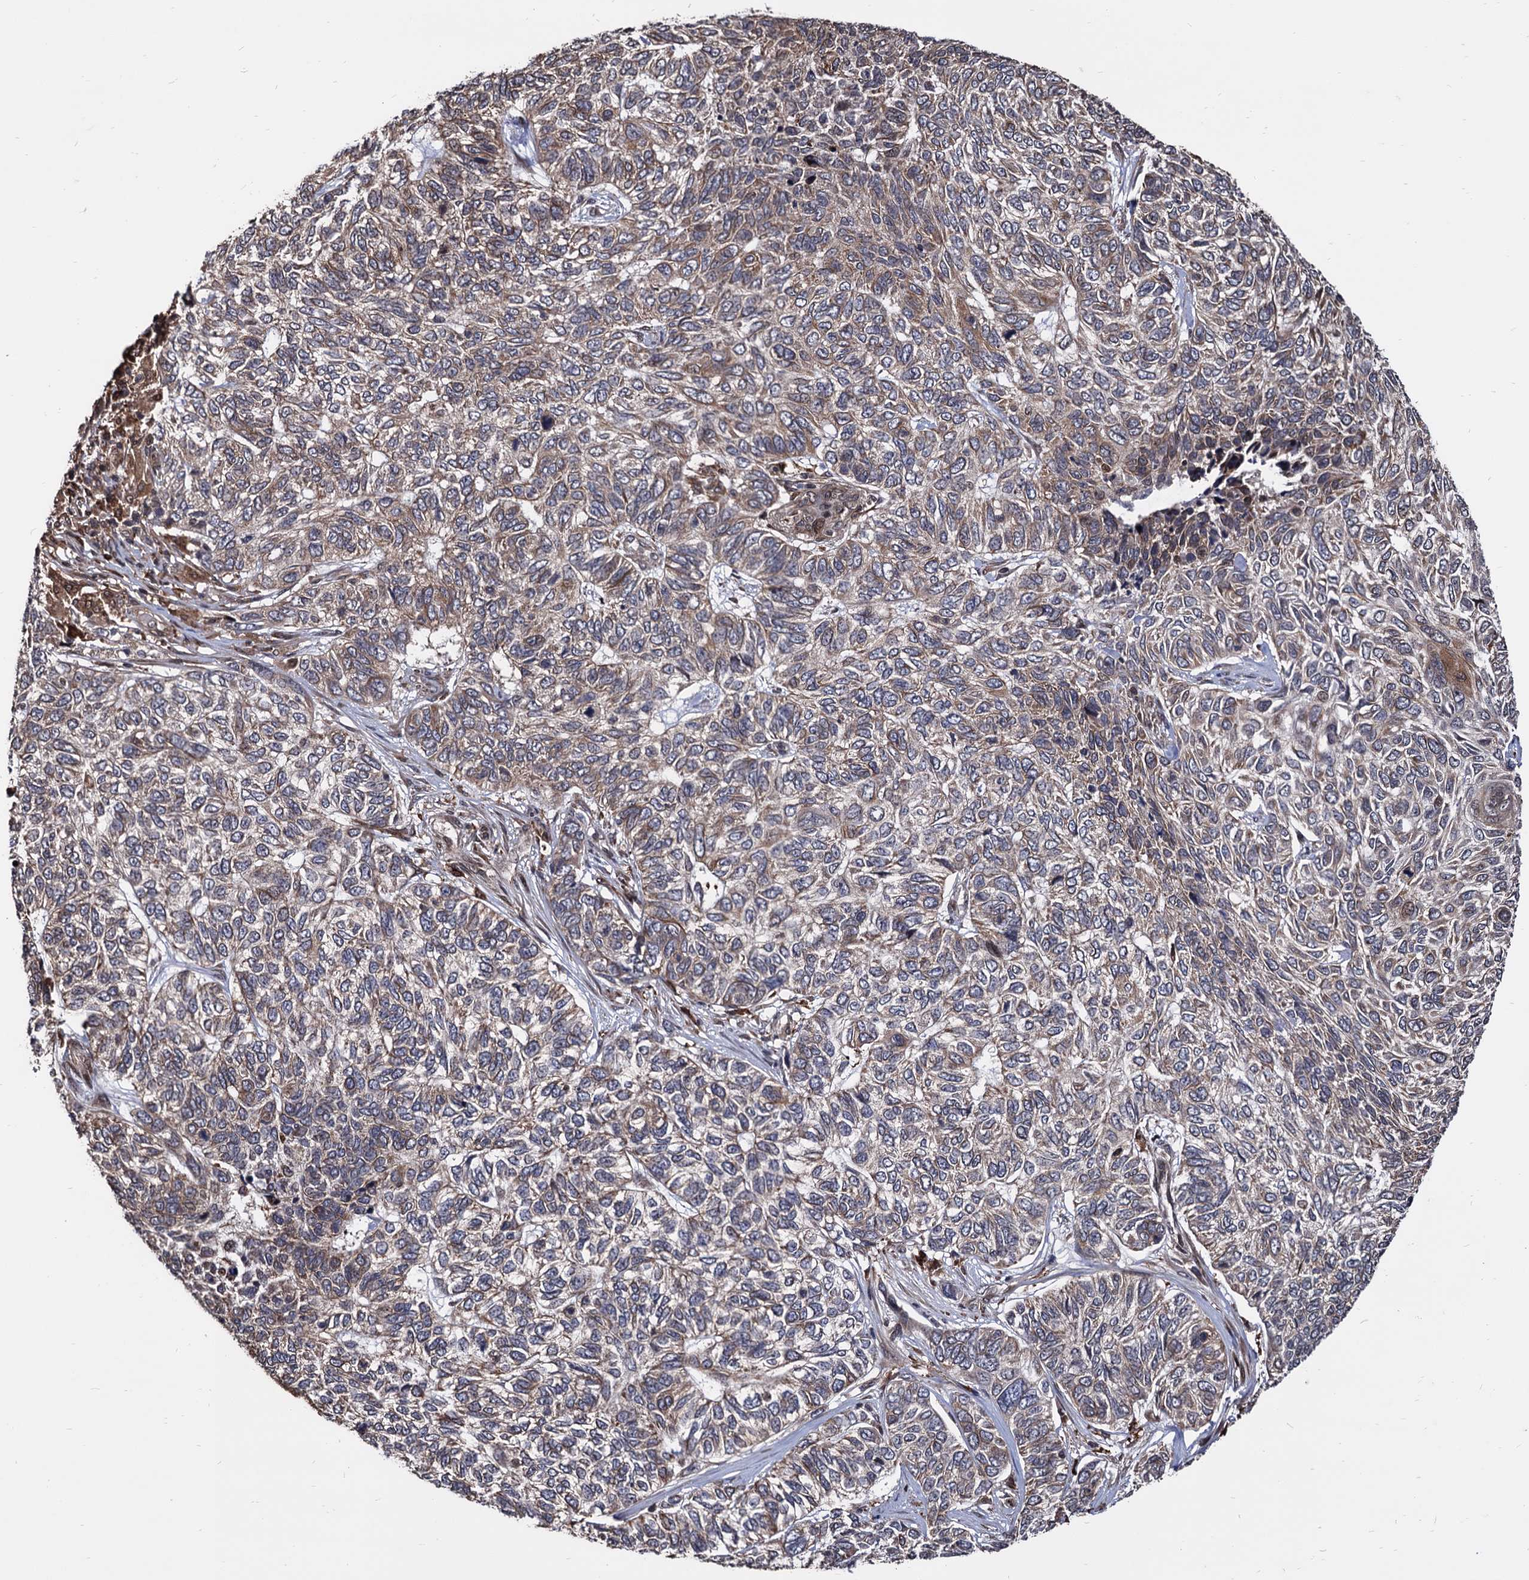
{"staining": {"intensity": "weak", "quantity": "25%-75%", "location": "cytoplasmic/membranous"}, "tissue": "skin cancer", "cell_type": "Tumor cells", "image_type": "cancer", "snomed": [{"axis": "morphology", "description": "Basal cell carcinoma"}, {"axis": "topography", "description": "Skin"}], "caption": "Protein expression analysis of skin basal cell carcinoma exhibits weak cytoplasmic/membranous expression in about 25%-75% of tumor cells.", "gene": "ANKRD12", "patient": {"sex": "female", "age": 65}}